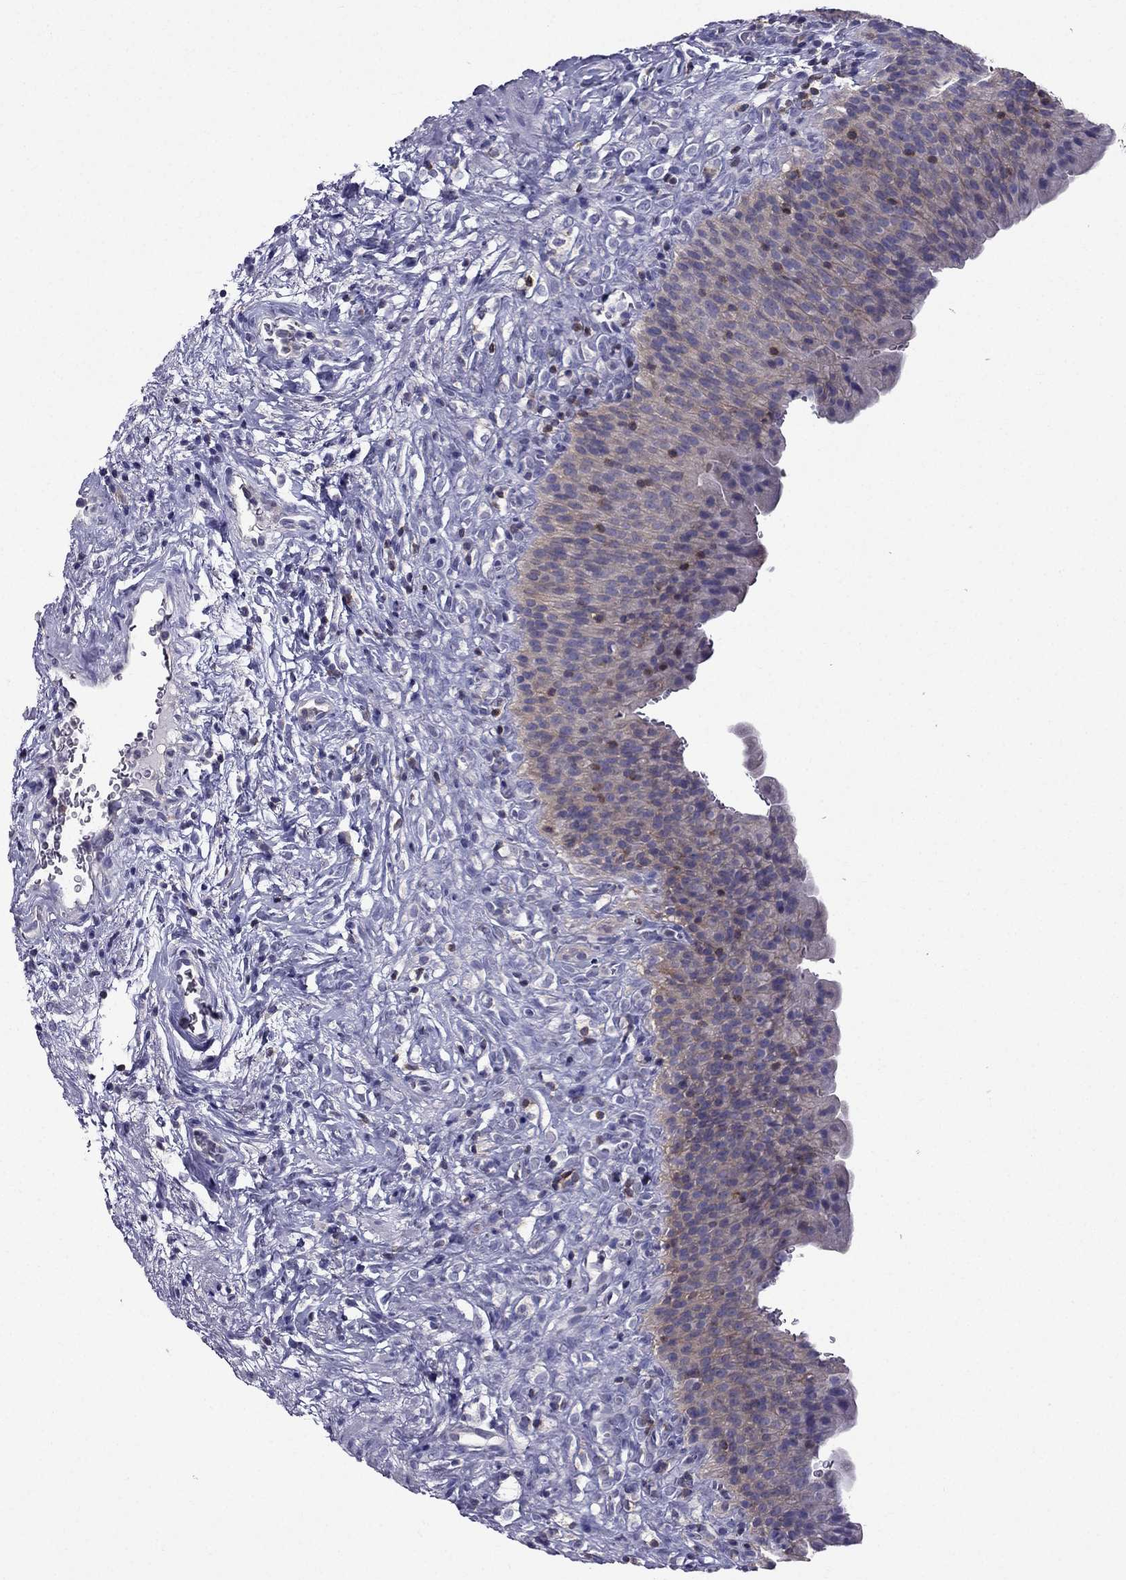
{"staining": {"intensity": "weak", "quantity": ">75%", "location": "cytoplasmic/membranous"}, "tissue": "urinary bladder", "cell_type": "Urothelial cells", "image_type": "normal", "snomed": [{"axis": "morphology", "description": "Normal tissue, NOS"}, {"axis": "topography", "description": "Urinary bladder"}], "caption": "The micrograph displays a brown stain indicating the presence of a protein in the cytoplasmic/membranous of urothelial cells in urinary bladder. Using DAB (brown) and hematoxylin (blue) stains, captured at high magnification using brightfield microscopy.", "gene": "AAK1", "patient": {"sex": "male", "age": 76}}